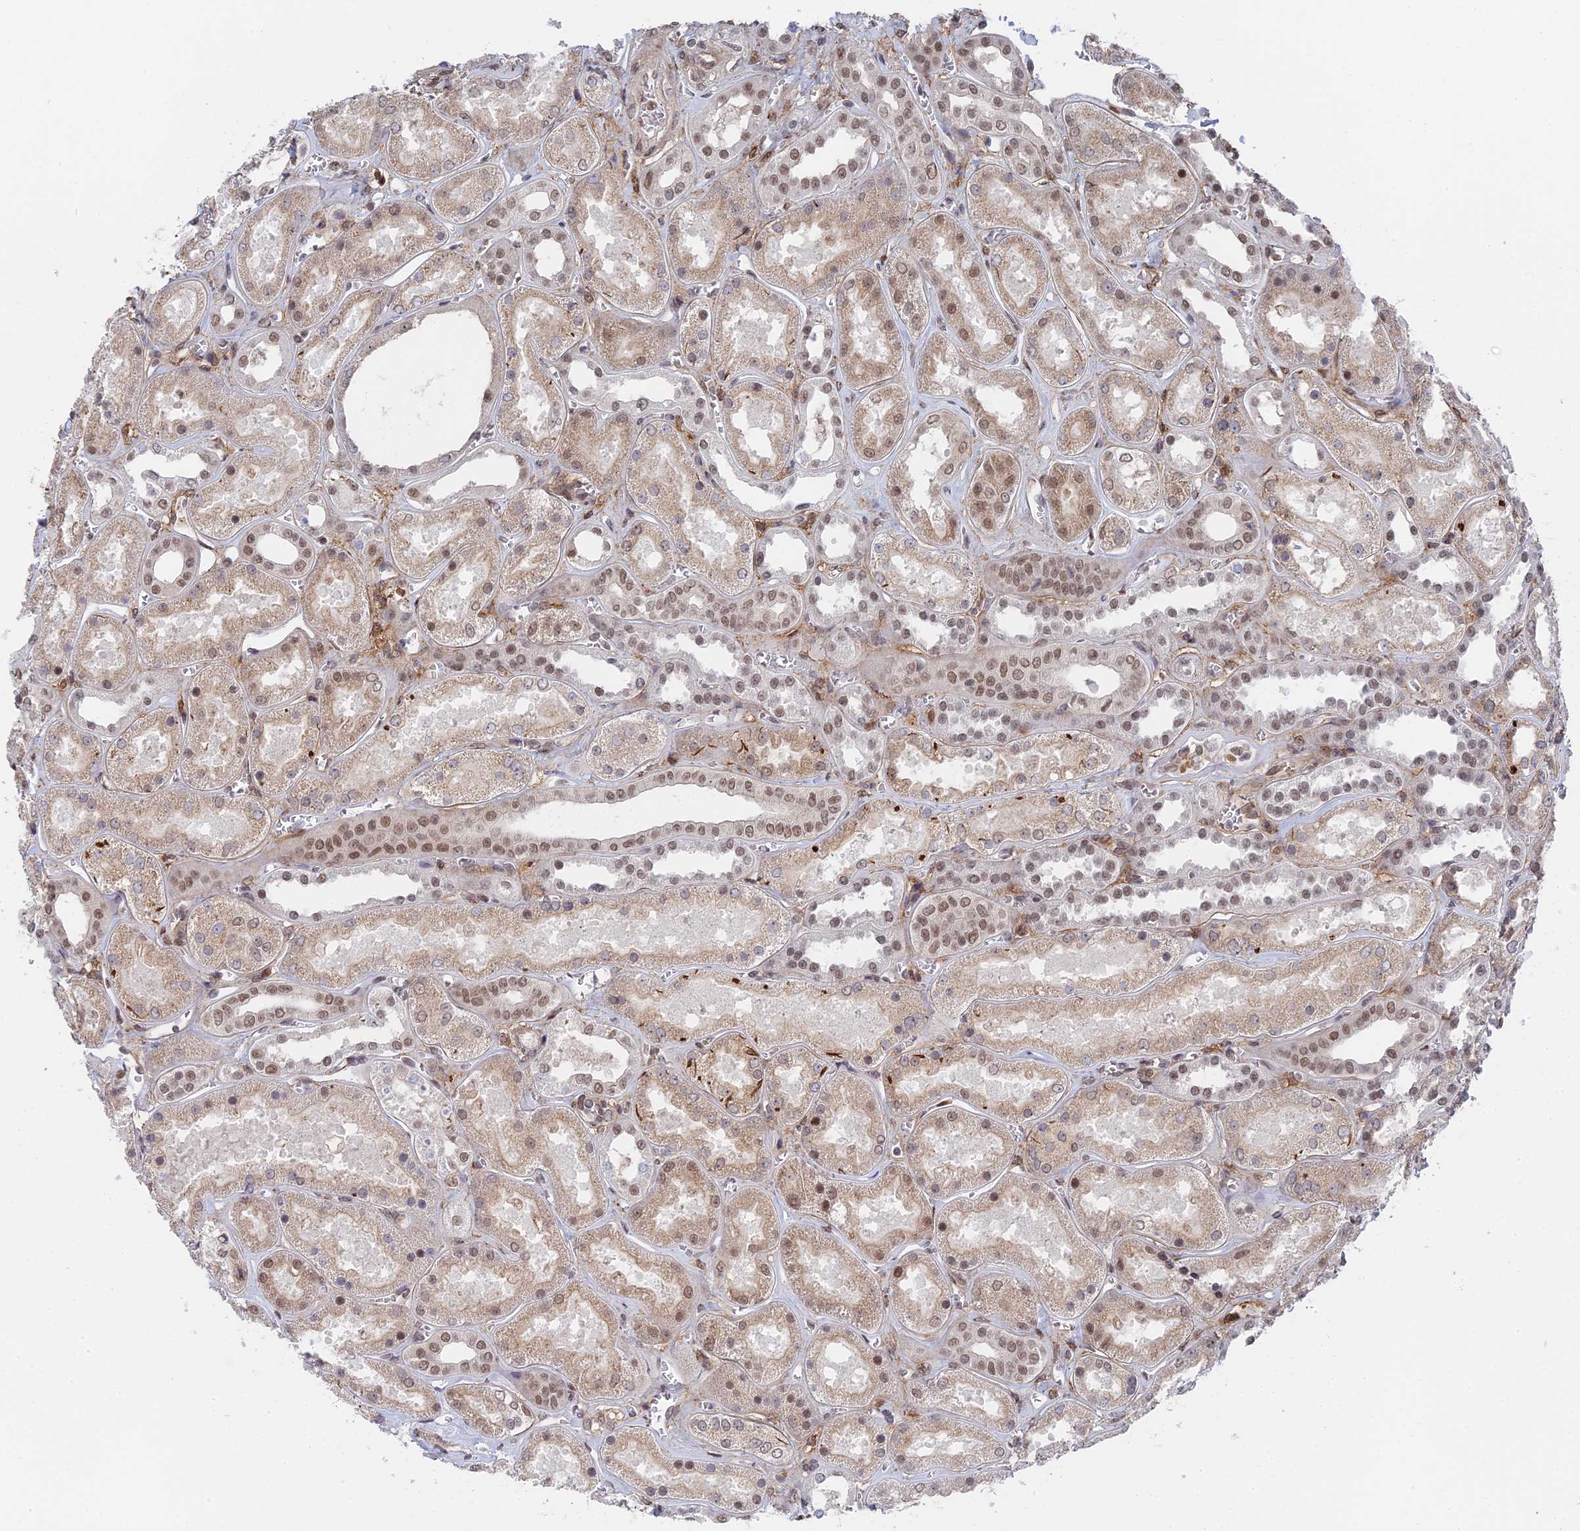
{"staining": {"intensity": "moderate", "quantity": "25%-75%", "location": "cytoplasmic/membranous,nuclear"}, "tissue": "kidney", "cell_type": "Cells in glomeruli", "image_type": "normal", "snomed": [{"axis": "morphology", "description": "Normal tissue, NOS"}, {"axis": "morphology", "description": "Adenocarcinoma, NOS"}, {"axis": "topography", "description": "Kidney"}], "caption": "High-power microscopy captured an immunohistochemistry (IHC) photomicrograph of benign kidney, revealing moderate cytoplasmic/membranous,nuclear positivity in about 25%-75% of cells in glomeruli. Nuclei are stained in blue.", "gene": "CCDC85A", "patient": {"sex": "female", "age": 68}}